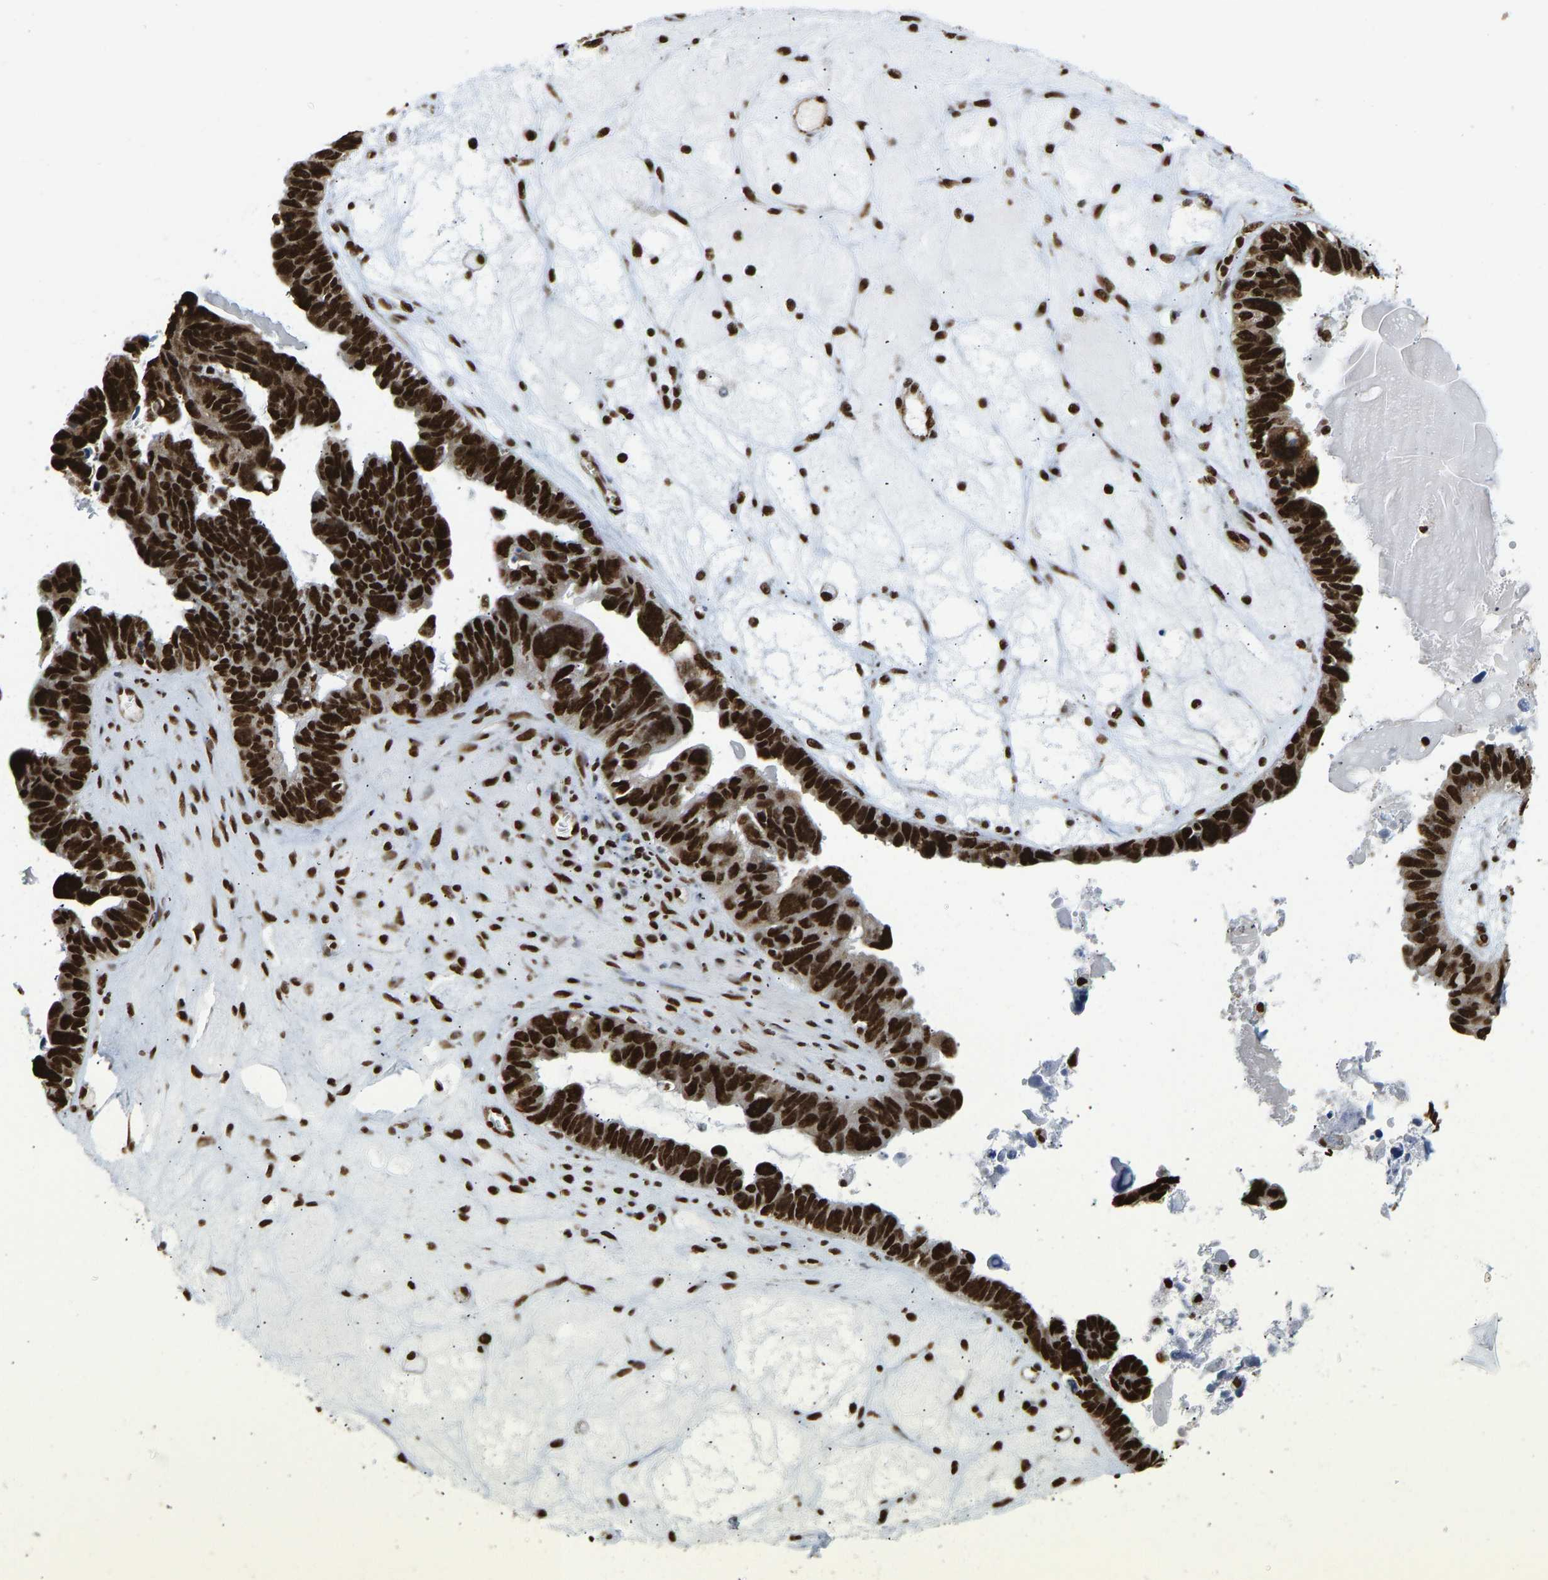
{"staining": {"intensity": "strong", "quantity": ">75%", "location": "nuclear"}, "tissue": "ovarian cancer", "cell_type": "Tumor cells", "image_type": "cancer", "snomed": [{"axis": "morphology", "description": "Cystadenocarcinoma, serous, NOS"}, {"axis": "topography", "description": "Ovary"}], "caption": "Ovarian serous cystadenocarcinoma stained with DAB (3,3'-diaminobenzidine) immunohistochemistry (IHC) shows high levels of strong nuclear staining in approximately >75% of tumor cells.", "gene": "ZSCAN20", "patient": {"sex": "female", "age": 79}}